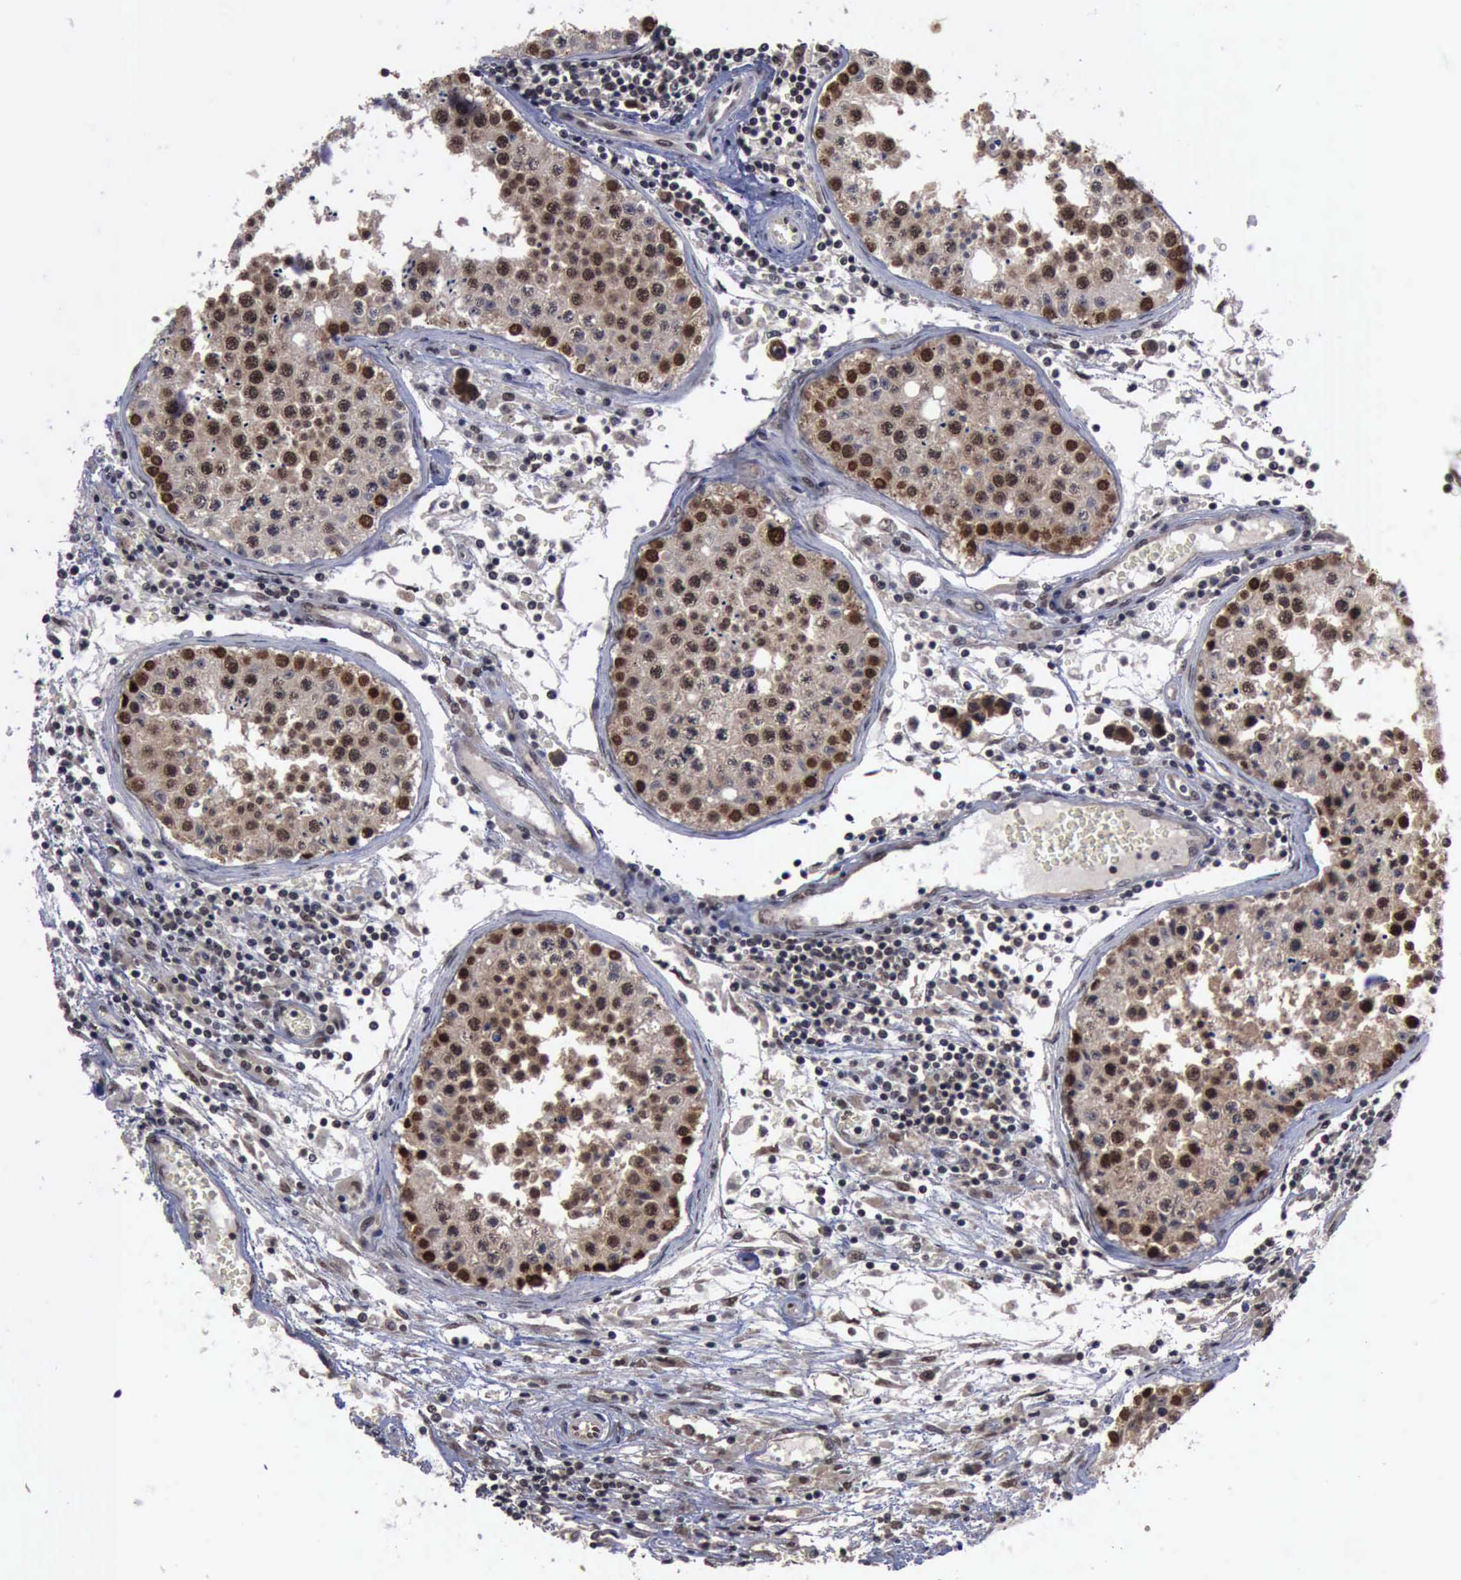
{"staining": {"intensity": "moderate", "quantity": ">75%", "location": "cytoplasmic/membranous"}, "tissue": "testis cancer", "cell_type": "Tumor cells", "image_type": "cancer", "snomed": [{"axis": "morphology", "description": "Carcinoma, Embryonal, NOS"}, {"axis": "topography", "description": "Testis"}], "caption": "Testis cancer stained for a protein (brown) reveals moderate cytoplasmic/membranous positive expression in about >75% of tumor cells.", "gene": "RTCB", "patient": {"sex": "male", "age": 31}}